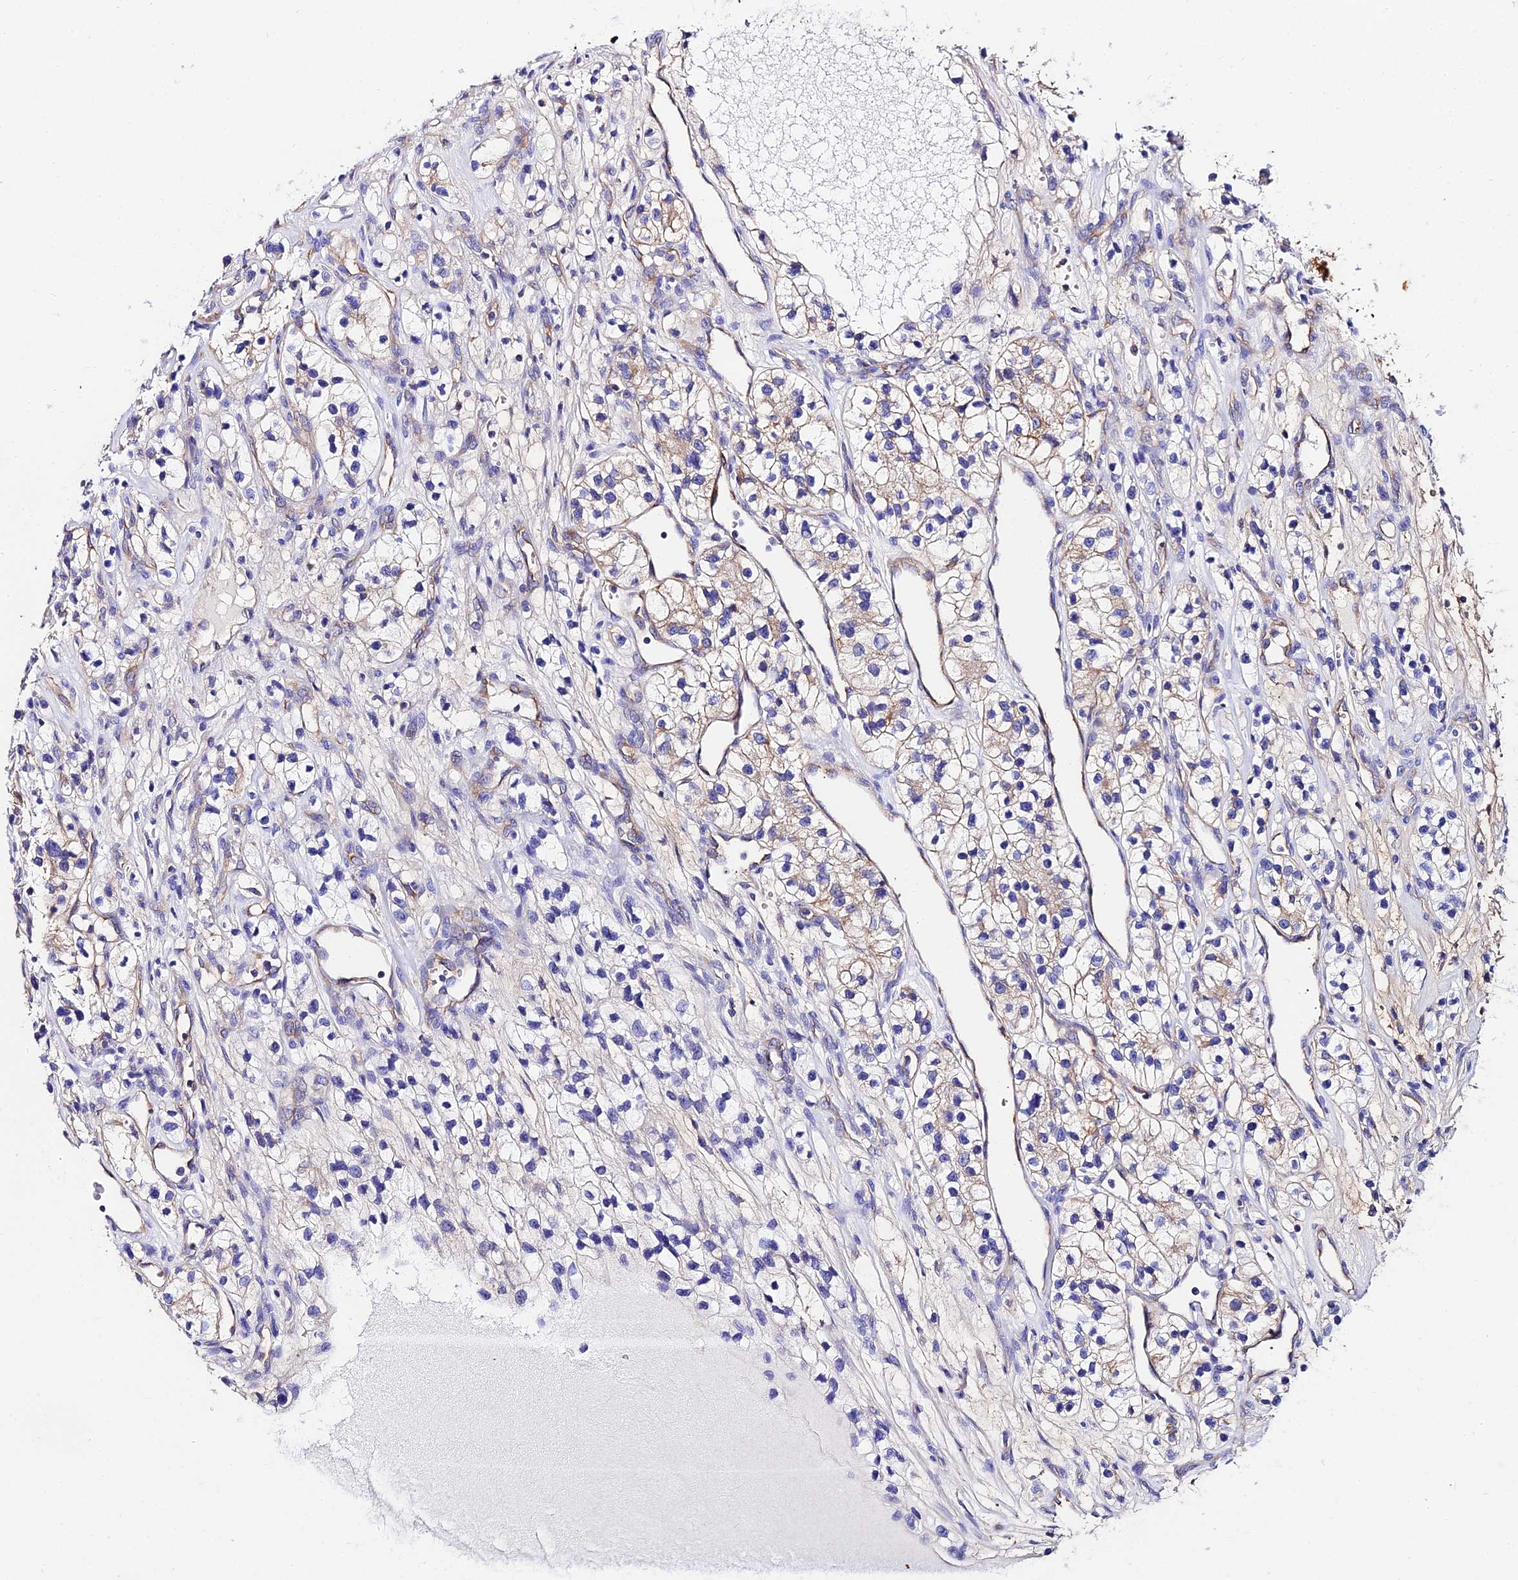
{"staining": {"intensity": "weak", "quantity": "25%-75%", "location": "cytoplasmic/membranous"}, "tissue": "renal cancer", "cell_type": "Tumor cells", "image_type": "cancer", "snomed": [{"axis": "morphology", "description": "Adenocarcinoma, NOS"}, {"axis": "topography", "description": "Kidney"}], "caption": "Adenocarcinoma (renal) stained for a protein (brown) exhibits weak cytoplasmic/membranous positive positivity in about 25%-75% of tumor cells.", "gene": "DAW1", "patient": {"sex": "female", "age": 57}}